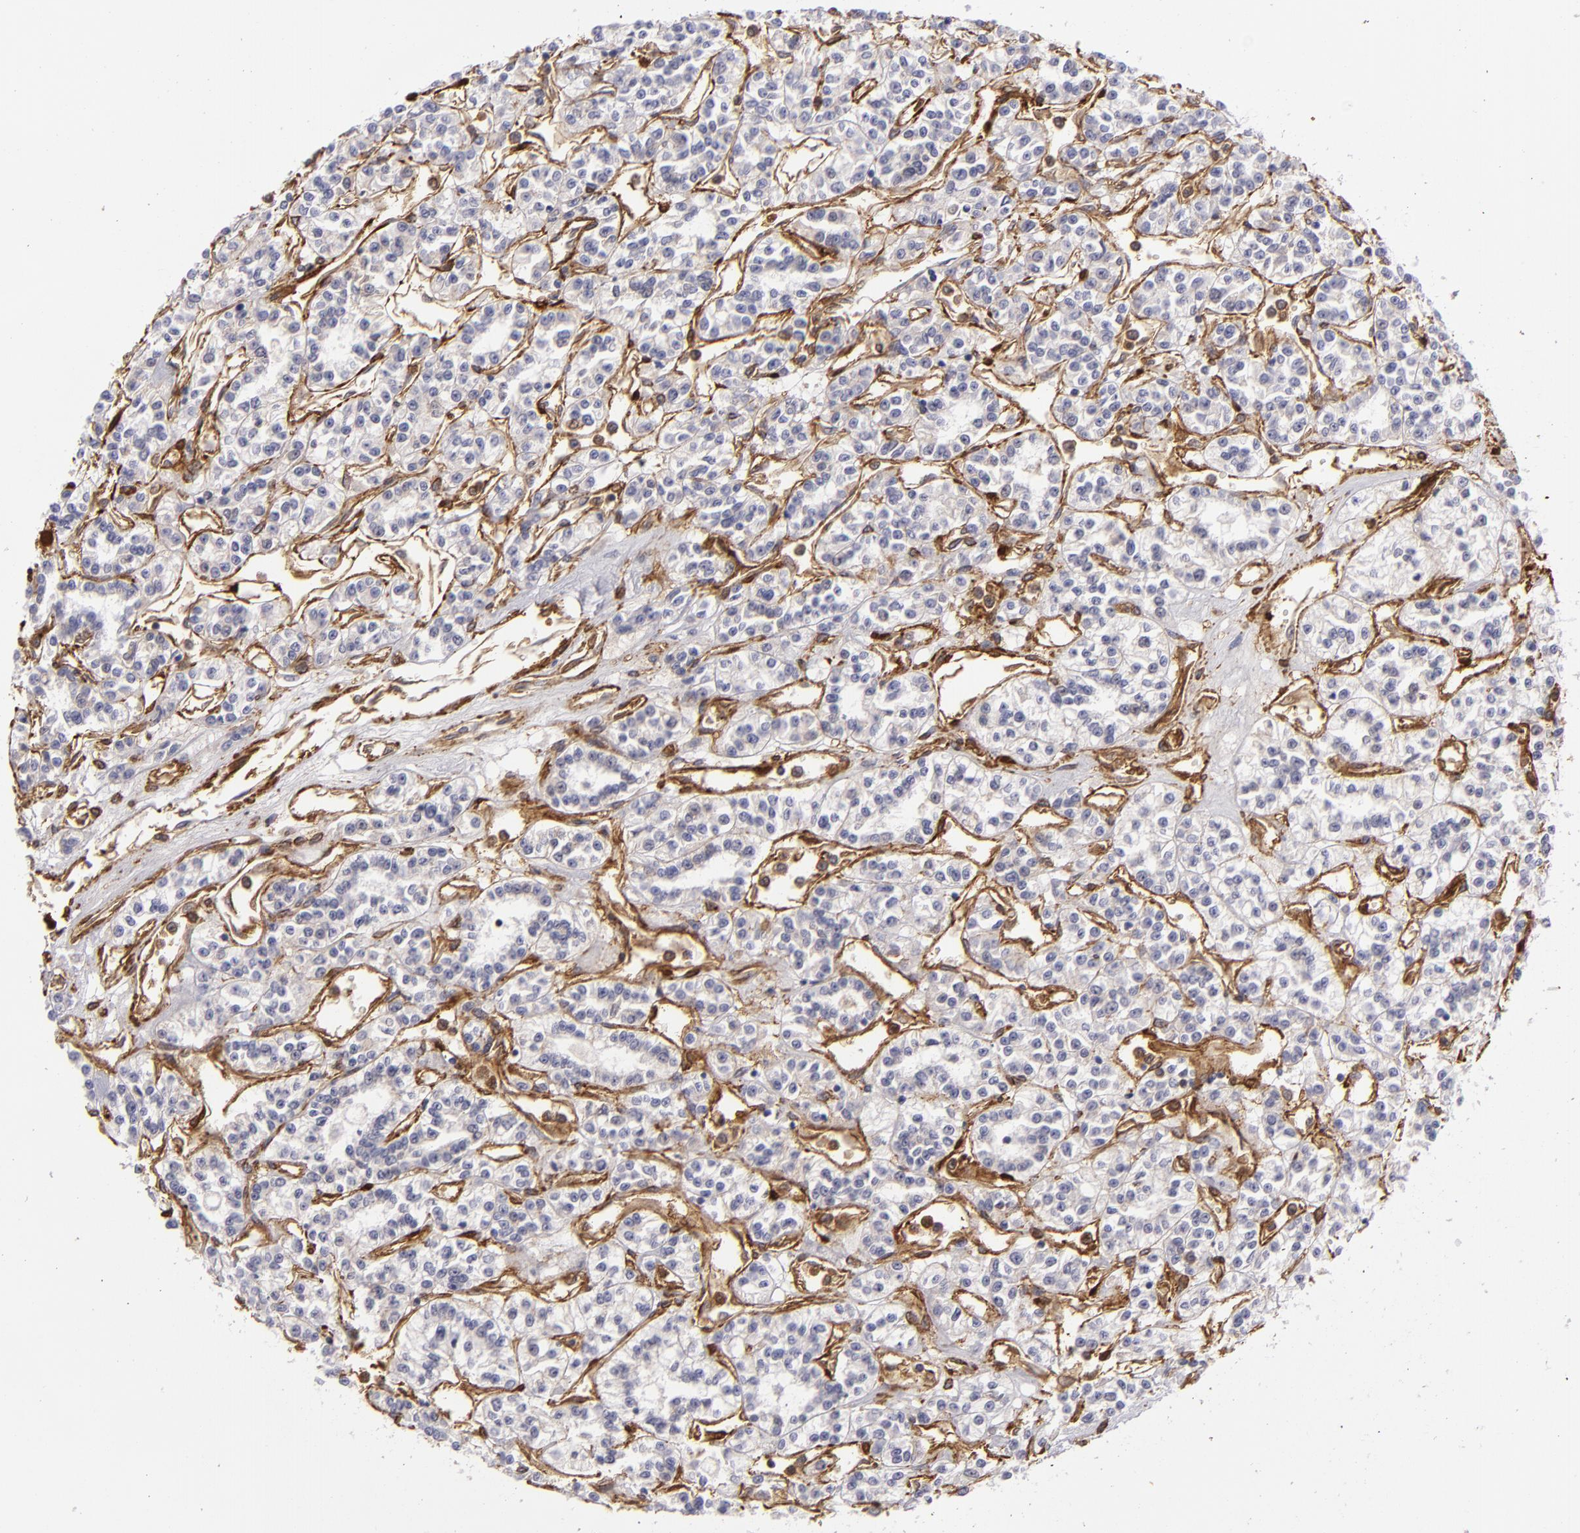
{"staining": {"intensity": "negative", "quantity": "none", "location": "none"}, "tissue": "renal cancer", "cell_type": "Tumor cells", "image_type": "cancer", "snomed": [{"axis": "morphology", "description": "Adenocarcinoma, NOS"}, {"axis": "topography", "description": "Kidney"}], "caption": "This photomicrograph is of renal cancer (adenocarcinoma) stained with immunohistochemistry to label a protein in brown with the nuclei are counter-stained blue. There is no positivity in tumor cells.", "gene": "VCL", "patient": {"sex": "female", "age": 76}}